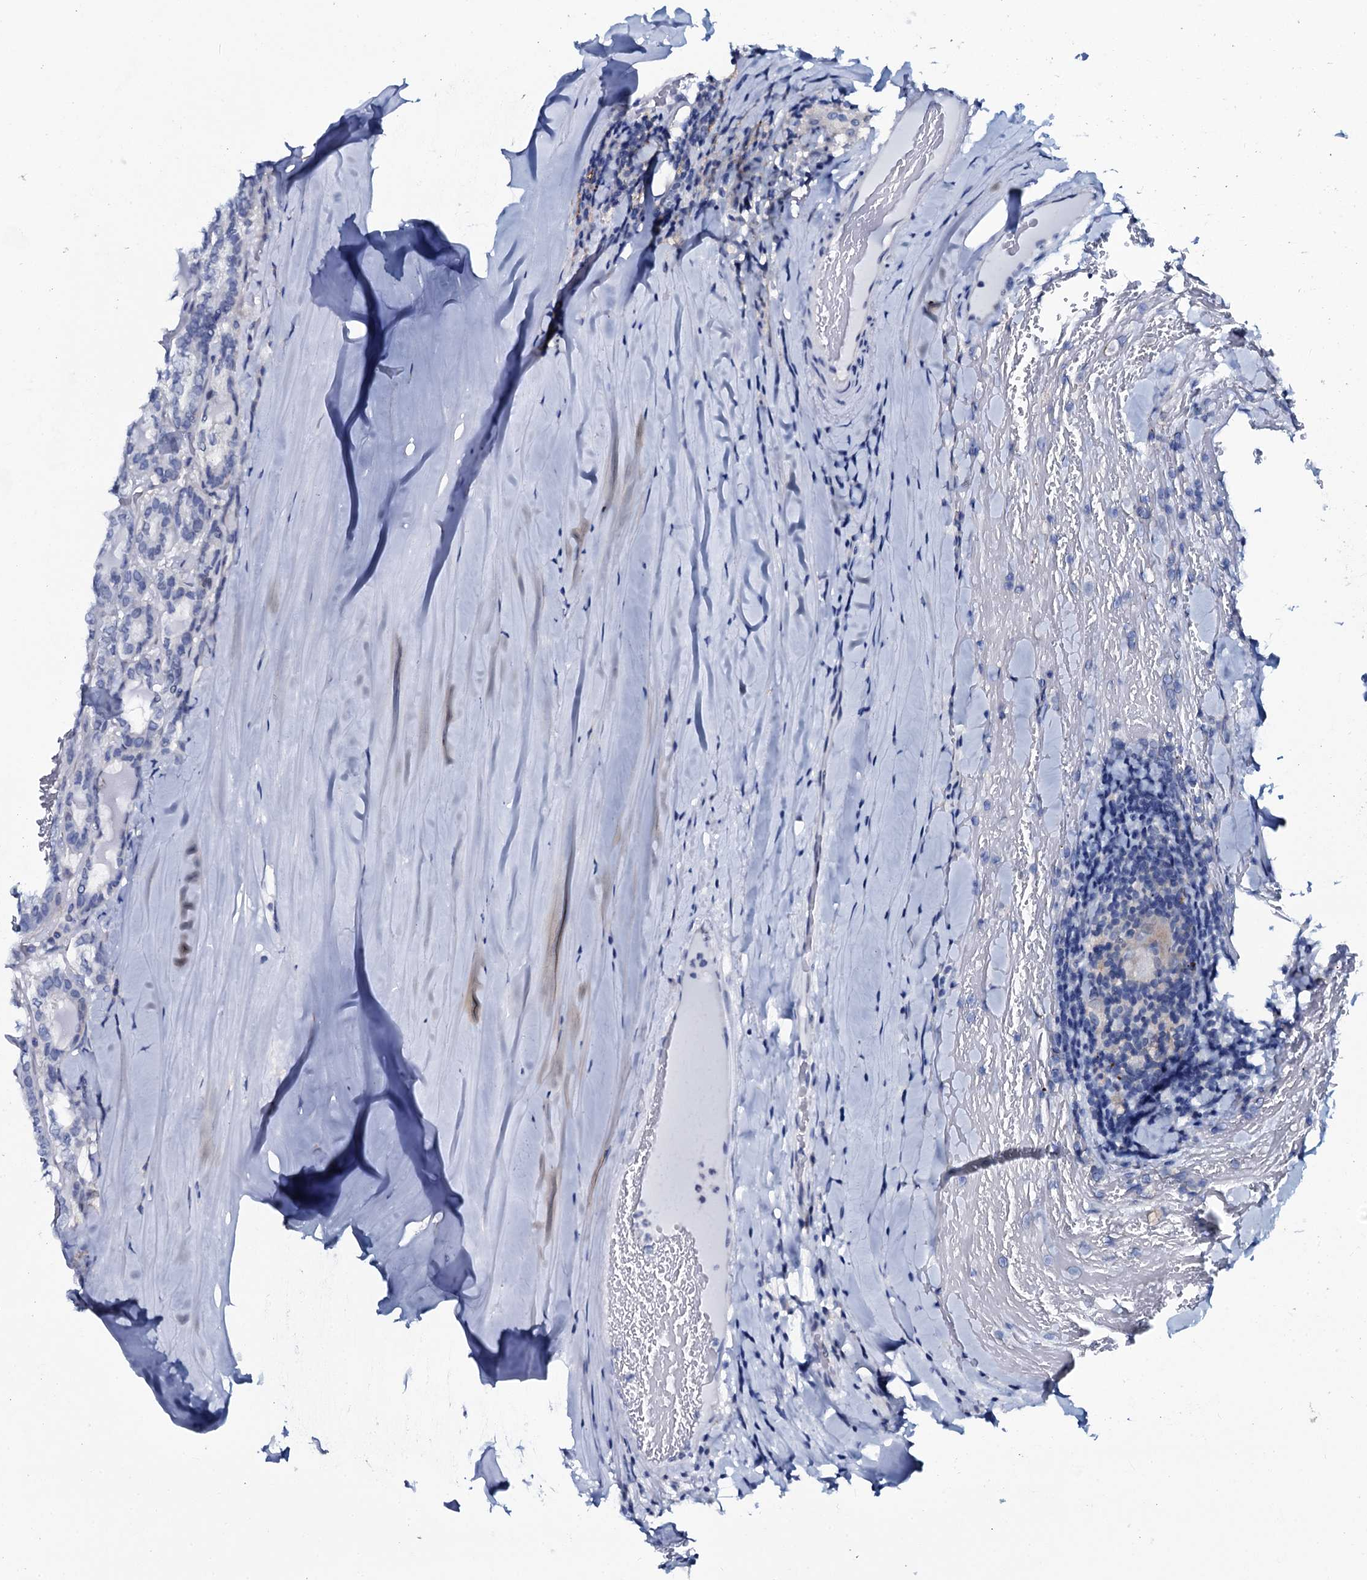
{"staining": {"intensity": "negative", "quantity": "none", "location": "none"}, "tissue": "thyroid cancer", "cell_type": "Tumor cells", "image_type": "cancer", "snomed": [{"axis": "morphology", "description": "Papillary adenocarcinoma, NOS"}, {"axis": "topography", "description": "Thyroid gland"}], "caption": "There is no significant staining in tumor cells of thyroid papillary adenocarcinoma.", "gene": "SLC4A7", "patient": {"sex": "female", "age": 72}}